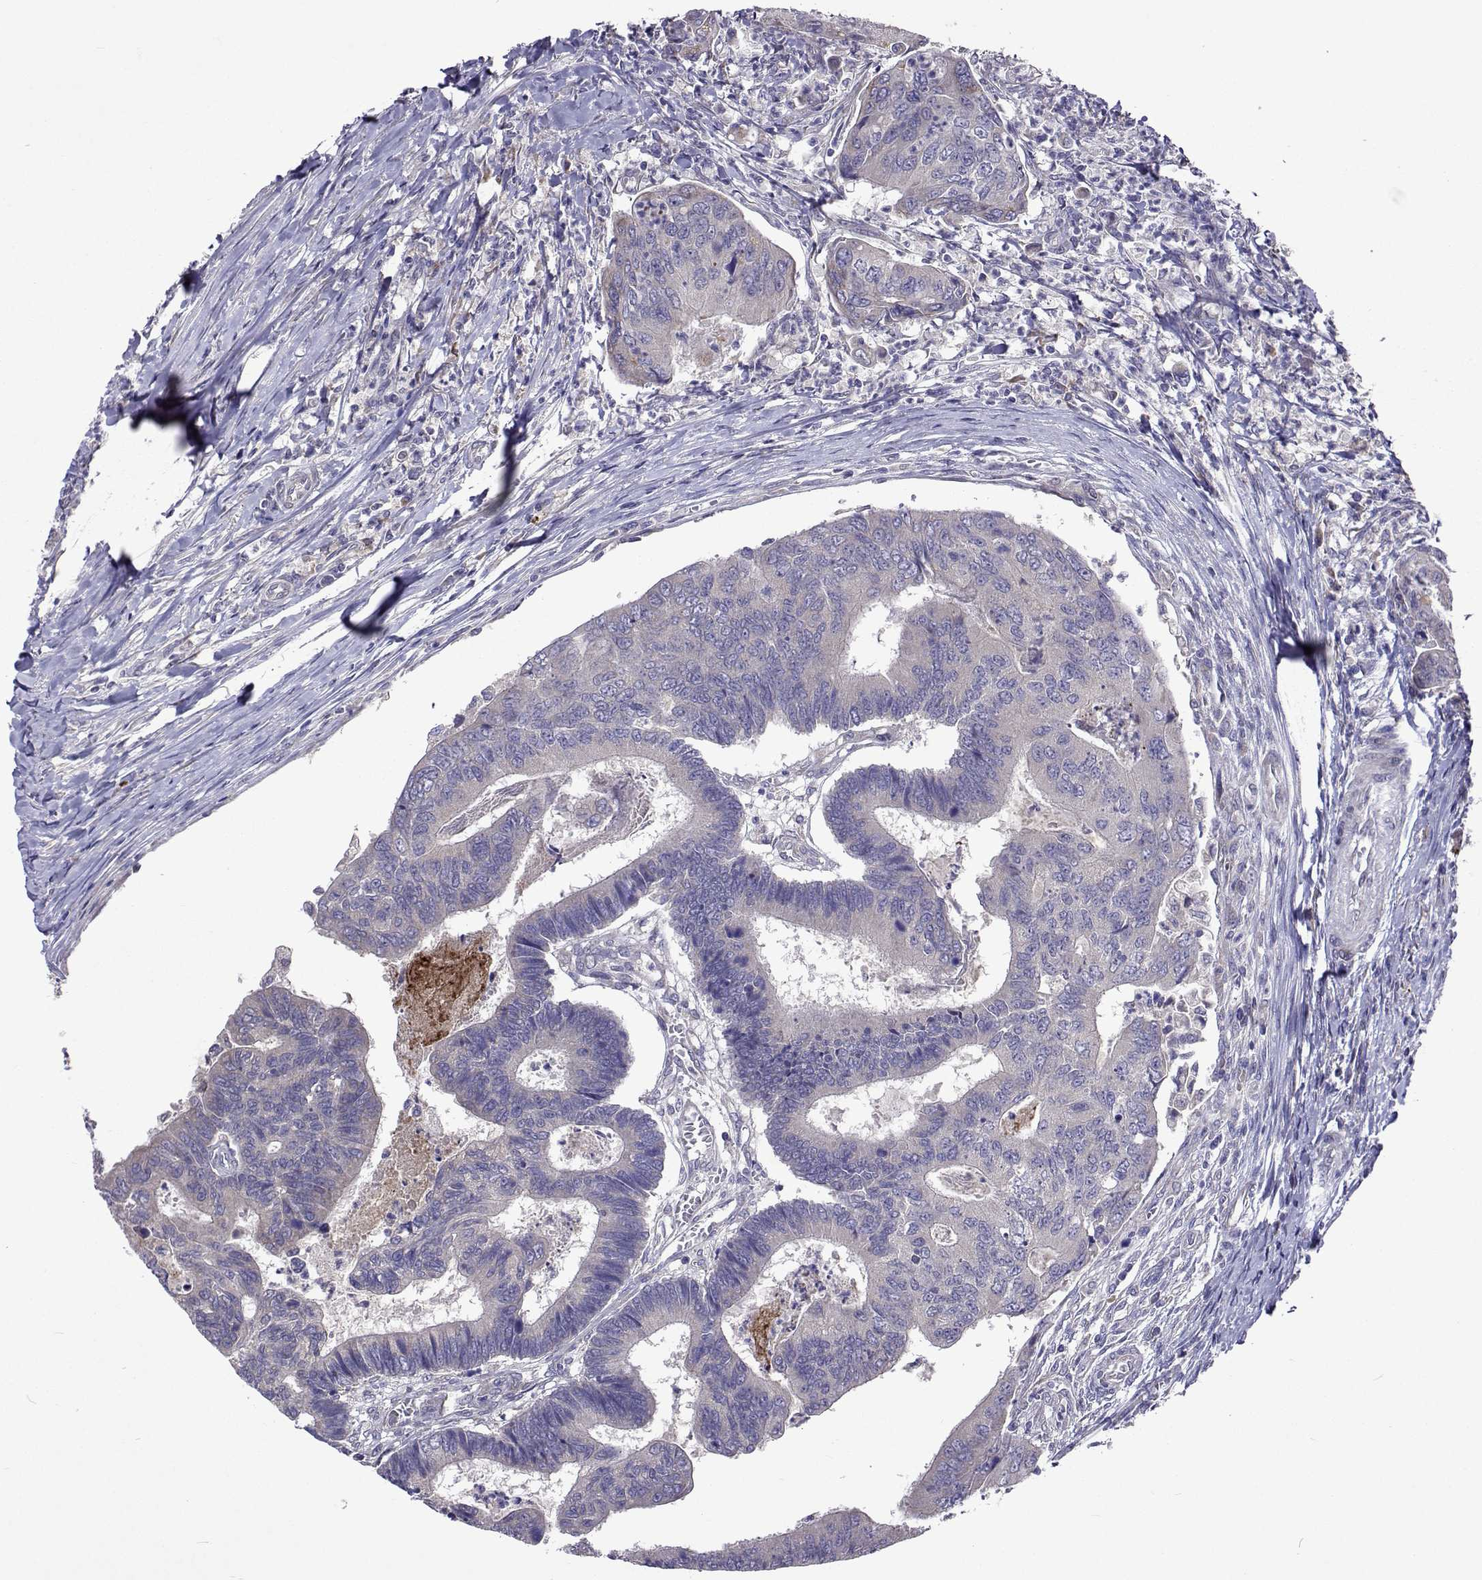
{"staining": {"intensity": "negative", "quantity": "none", "location": "none"}, "tissue": "colorectal cancer", "cell_type": "Tumor cells", "image_type": "cancer", "snomed": [{"axis": "morphology", "description": "Adenocarcinoma, NOS"}, {"axis": "topography", "description": "Colon"}], "caption": "DAB (3,3'-diaminobenzidine) immunohistochemical staining of human colorectal cancer displays no significant expression in tumor cells. (DAB (3,3'-diaminobenzidine) immunohistochemistry (IHC) visualized using brightfield microscopy, high magnification).", "gene": "TARBP2", "patient": {"sex": "female", "age": 67}}